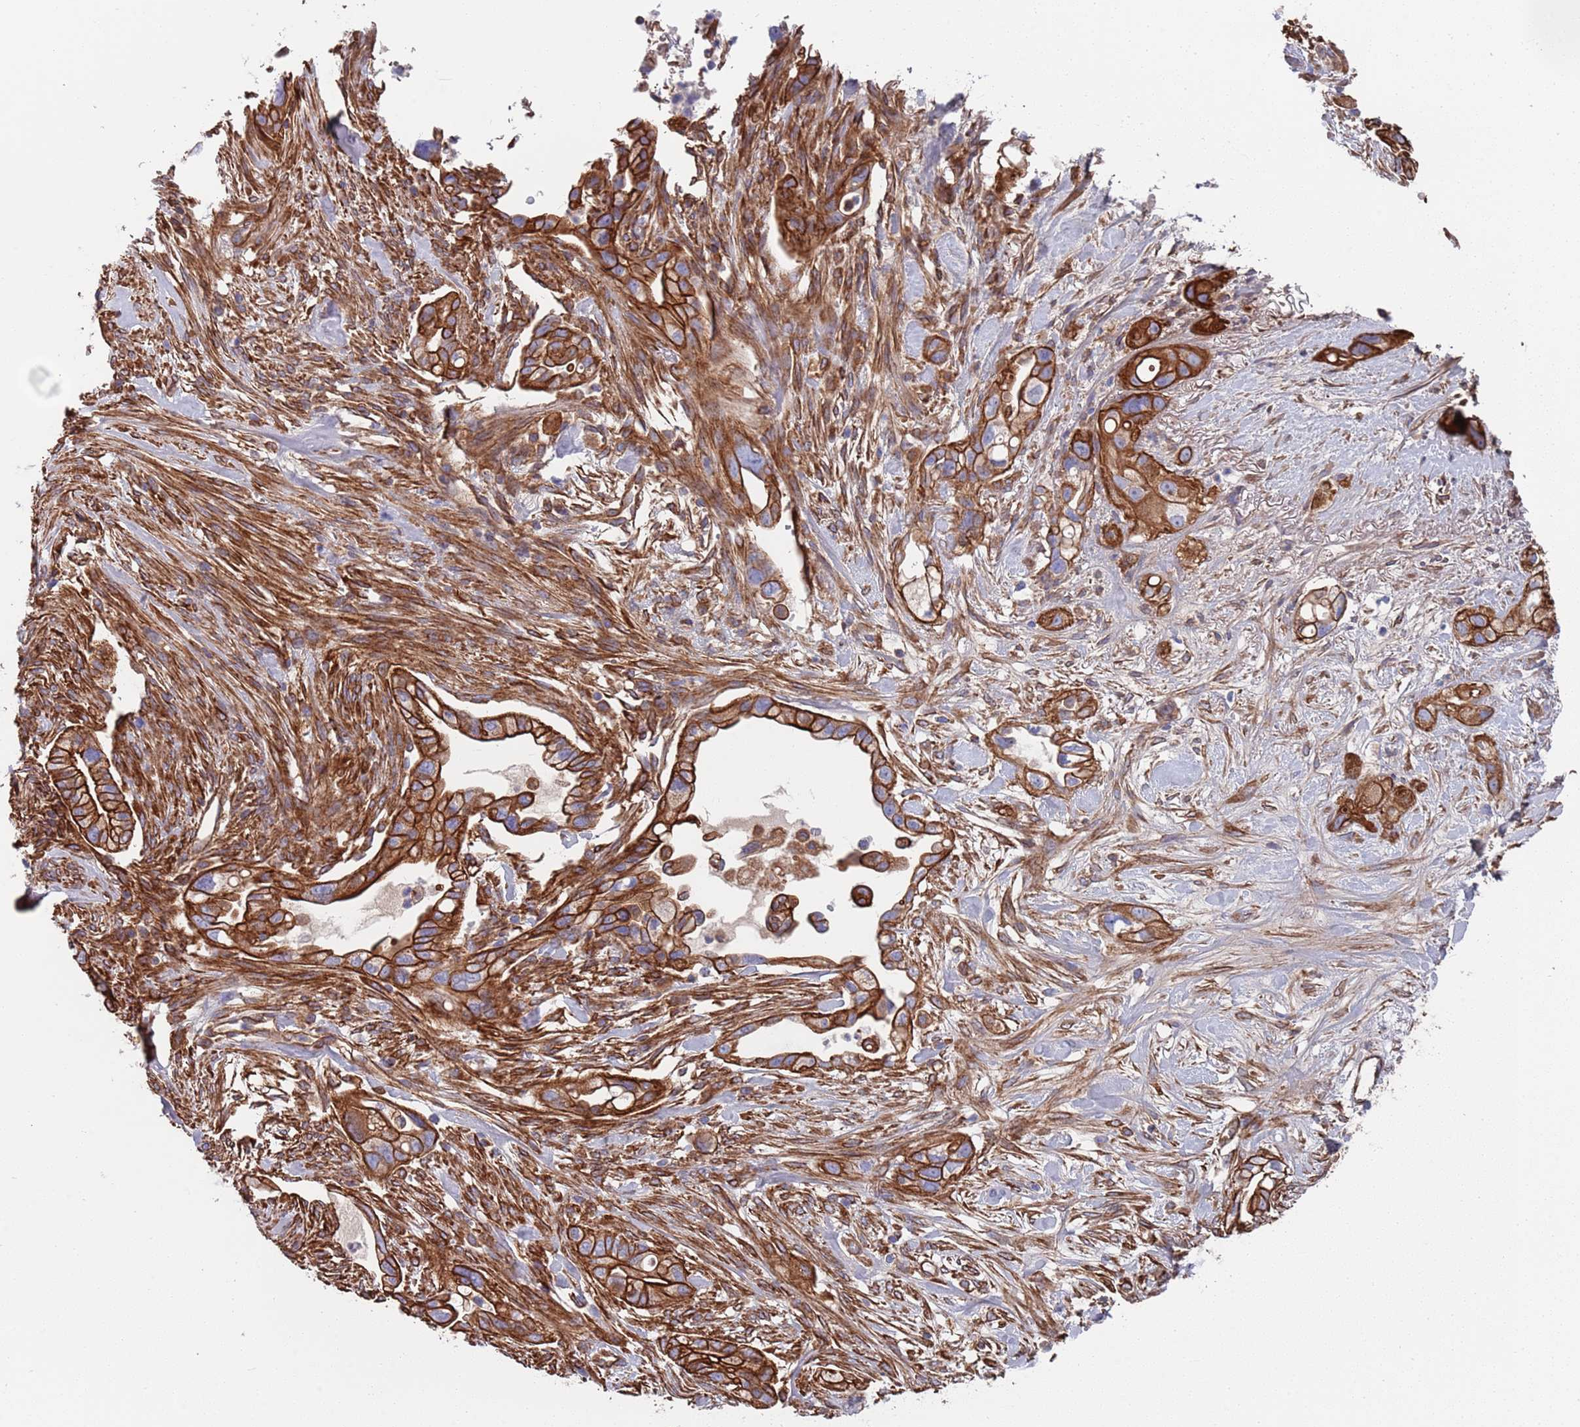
{"staining": {"intensity": "strong", "quantity": ">75%", "location": "cytoplasmic/membranous"}, "tissue": "pancreatic cancer", "cell_type": "Tumor cells", "image_type": "cancer", "snomed": [{"axis": "morphology", "description": "Adenocarcinoma, NOS"}, {"axis": "topography", "description": "Pancreas"}], "caption": "Tumor cells exhibit strong cytoplasmic/membranous positivity in approximately >75% of cells in pancreatic cancer.", "gene": "JAKMIP2", "patient": {"sex": "male", "age": 44}}